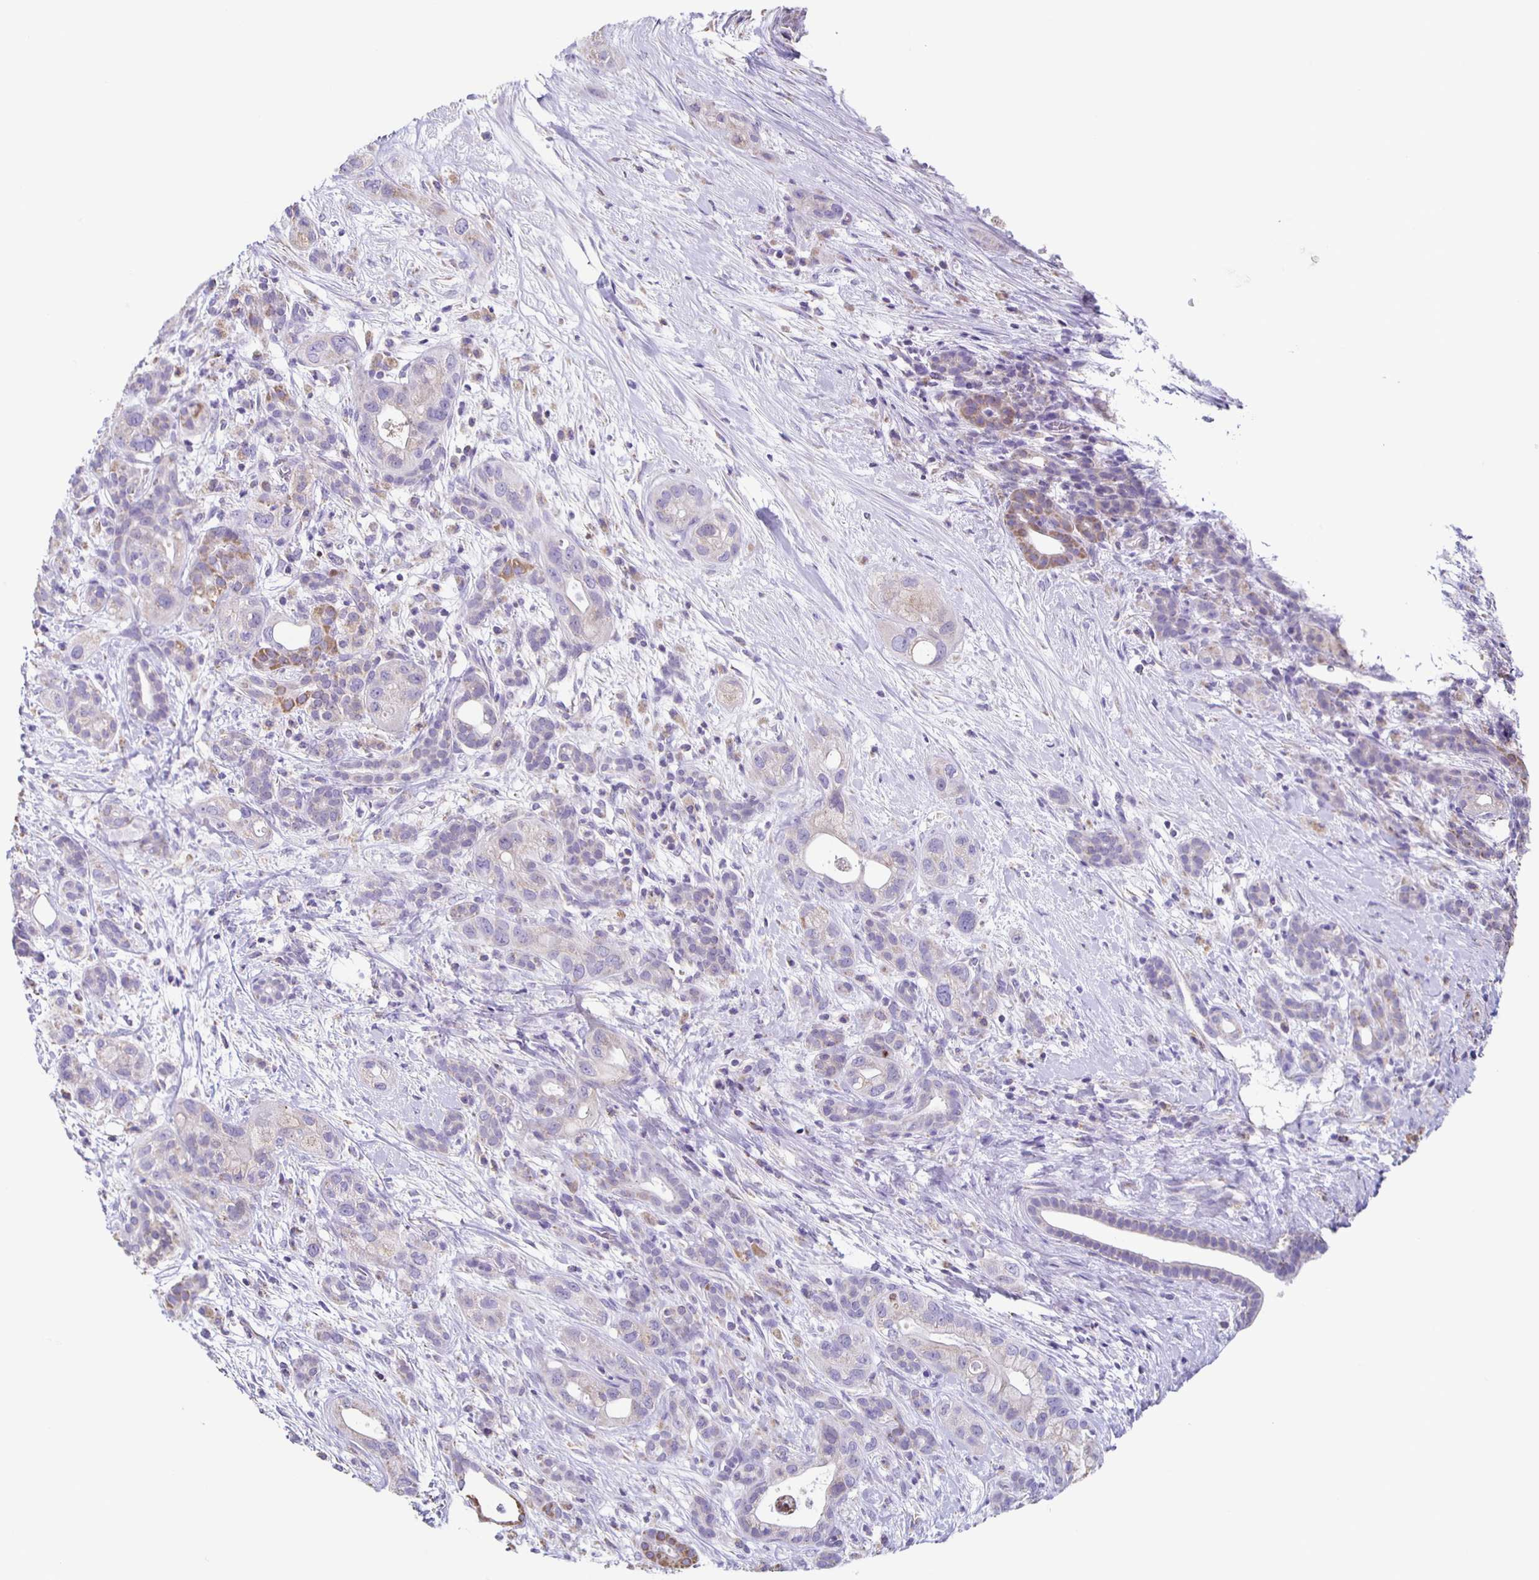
{"staining": {"intensity": "moderate", "quantity": "<25%", "location": "cytoplasmic/membranous"}, "tissue": "pancreatic cancer", "cell_type": "Tumor cells", "image_type": "cancer", "snomed": [{"axis": "morphology", "description": "Adenocarcinoma, NOS"}, {"axis": "topography", "description": "Pancreas"}], "caption": "The immunohistochemical stain shows moderate cytoplasmic/membranous positivity in tumor cells of pancreatic cancer (adenocarcinoma) tissue.", "gene": "TPPP", "patient": {"sex": "male", "age": 44}}